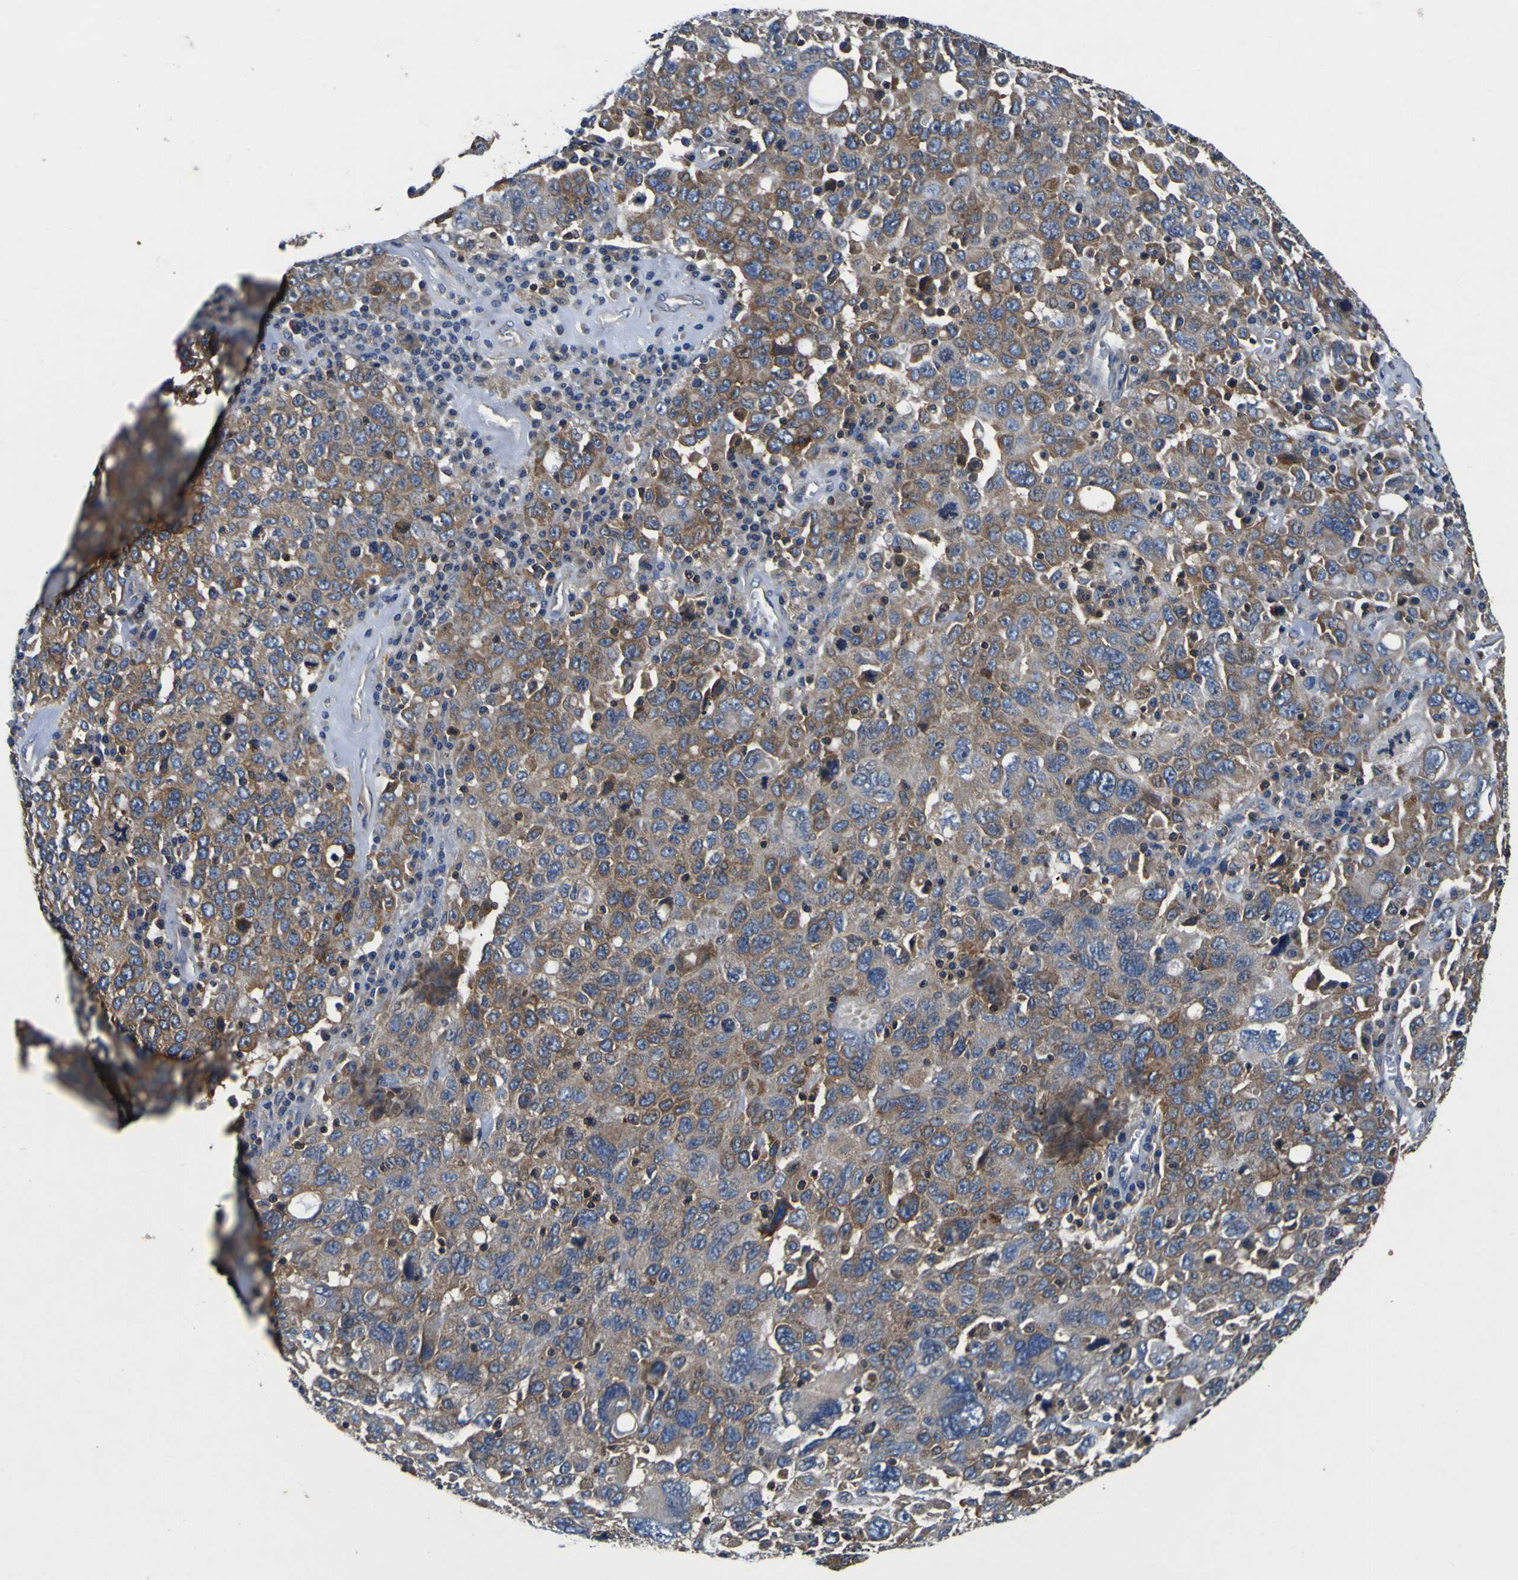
{"staining": {"intensity": "moderate", "quantity": ">75%", "location": "cytoplasmic/membranous"}, "tissue": "ovarian cancer", "cell_type": "Tumor cells", "image_type": "cancer", "snomed": [{"axis": "morphology", "description": "Carcinoma, endometroid"}, {"axis": "topography", "description": "Ovary"}], "caption": "A histopathology image showing moderate cytoplasmic/membranous staining in about >75% of tumor cells in ovarian cancer (endometroid carcinoma), as visualized by brown immunohistochemical staining.", "gene": "CNR2", "patient": {"sex": "female", "age": 62}}